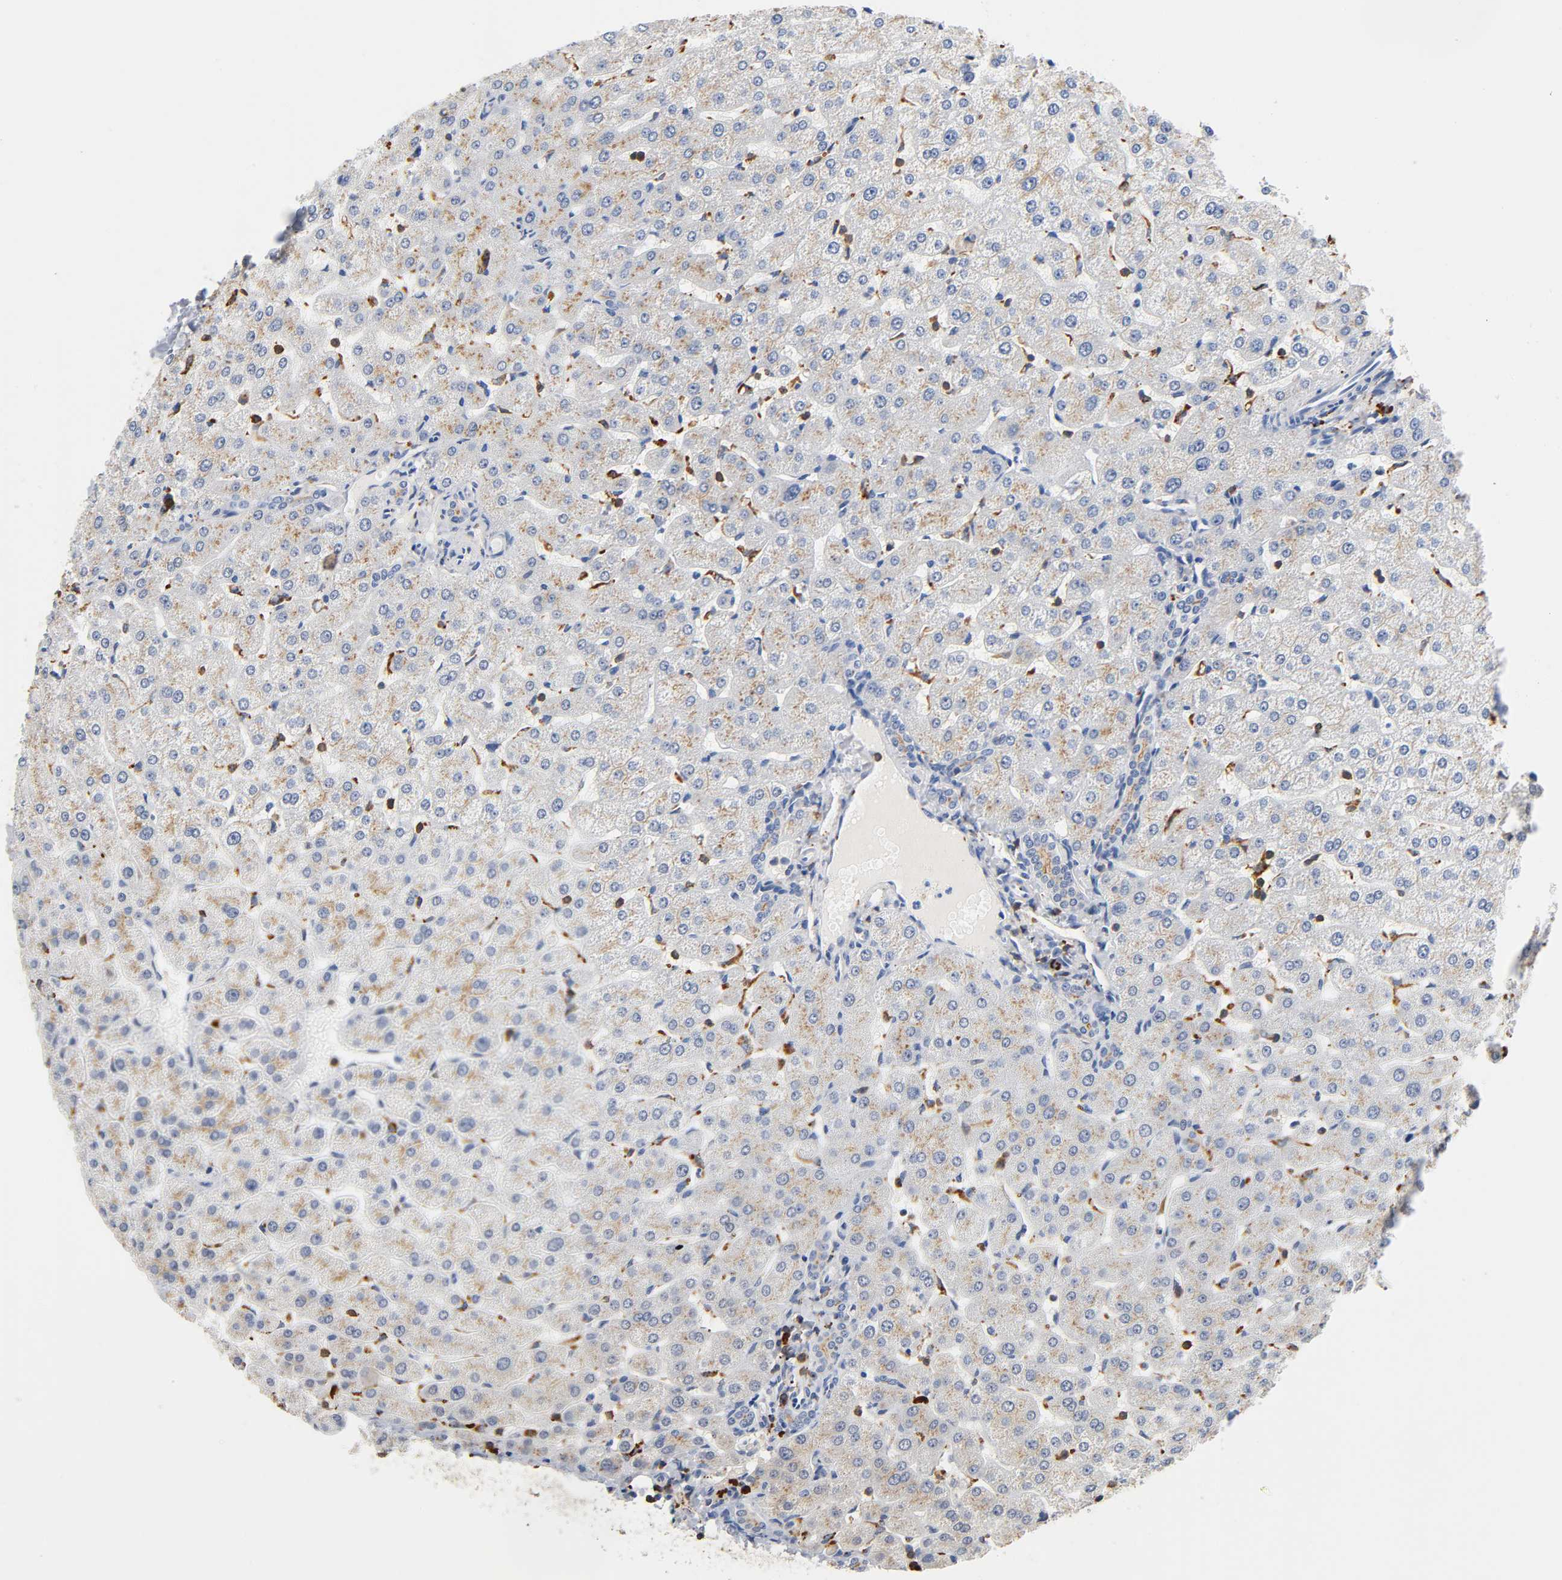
{"staining": {"intensity": "weak", "quantity": "25%-75%", "location": "cytoplasmic/membranous"}, "tissue": "liver", "cell_type": "Cholangiocytes", "image_type": "normal", "snomed": [{"axis": "morphology", "description": "Normal tissue, NOS"}, {"axis": "morphology", "description": "Fibrosis, NOS"}, {"axis": "topography", "description": "Liver"}], "caption": "The histopathology image reveals a brown stain indicating the presence of a protein in the cytoplasmic/membranous of cholangiocytes in liver.", "gene": "UCKL1", "patient": {"sex": "female", "age": 29}}